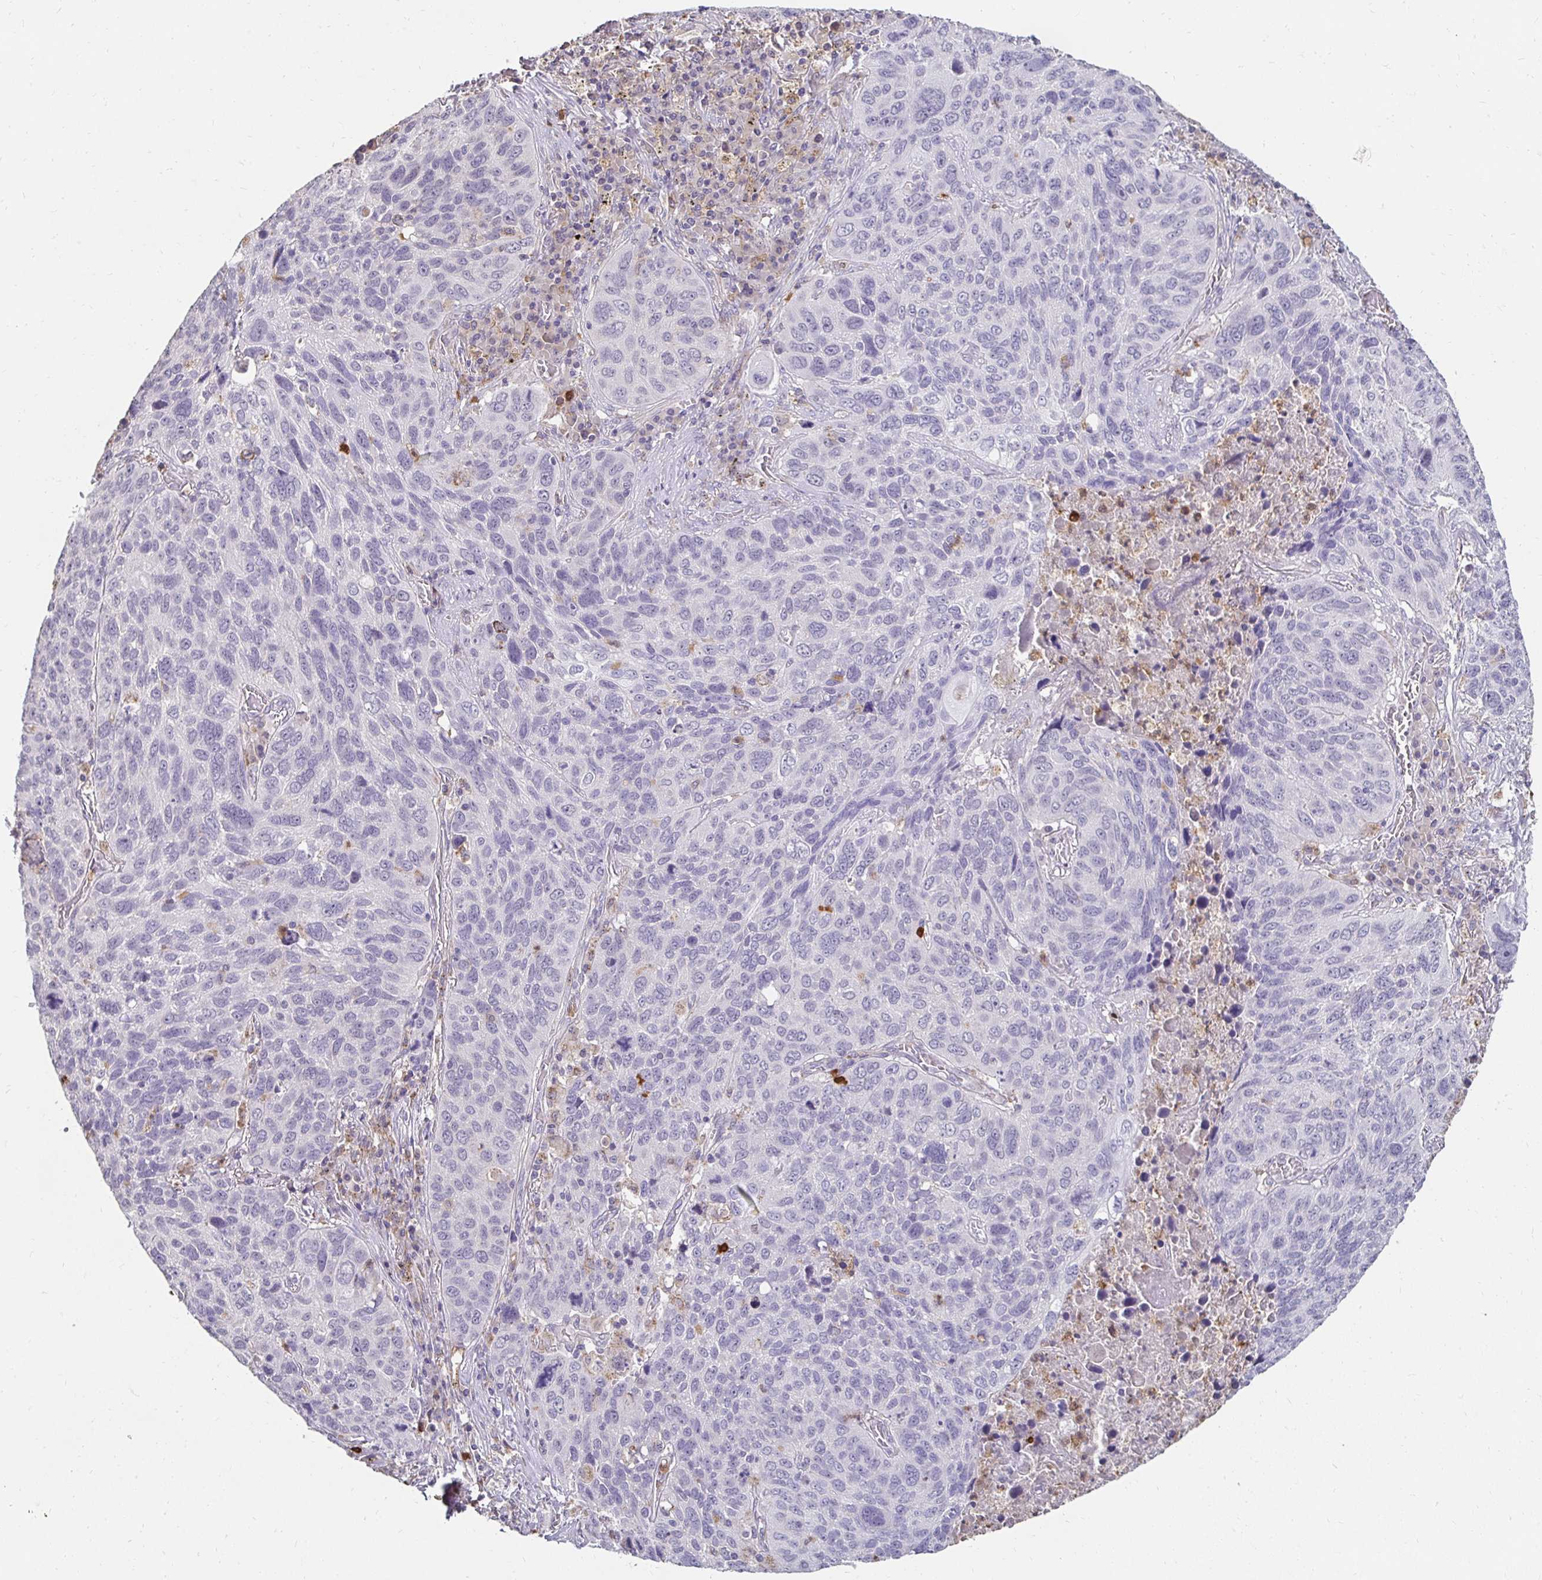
{"staining": {"intensity": "negative", "quantity": "none", "location": "none"}, "tissue": "lung cancer", "cell_type": "Tumor cells", "image_type": "cancer", "snomed": [{"axis": "morphology", "description": "Squamous cell carcinoma, NOS"}, {"axis": "topography", "description": "Lung"}], "caption": "A high-resolution histopathology image shows IHC staining of lung cancer, which exhibits no significant staining in tumor cells.", "gene": "GK2", "patient": {"sex": "male", "age": 68}}